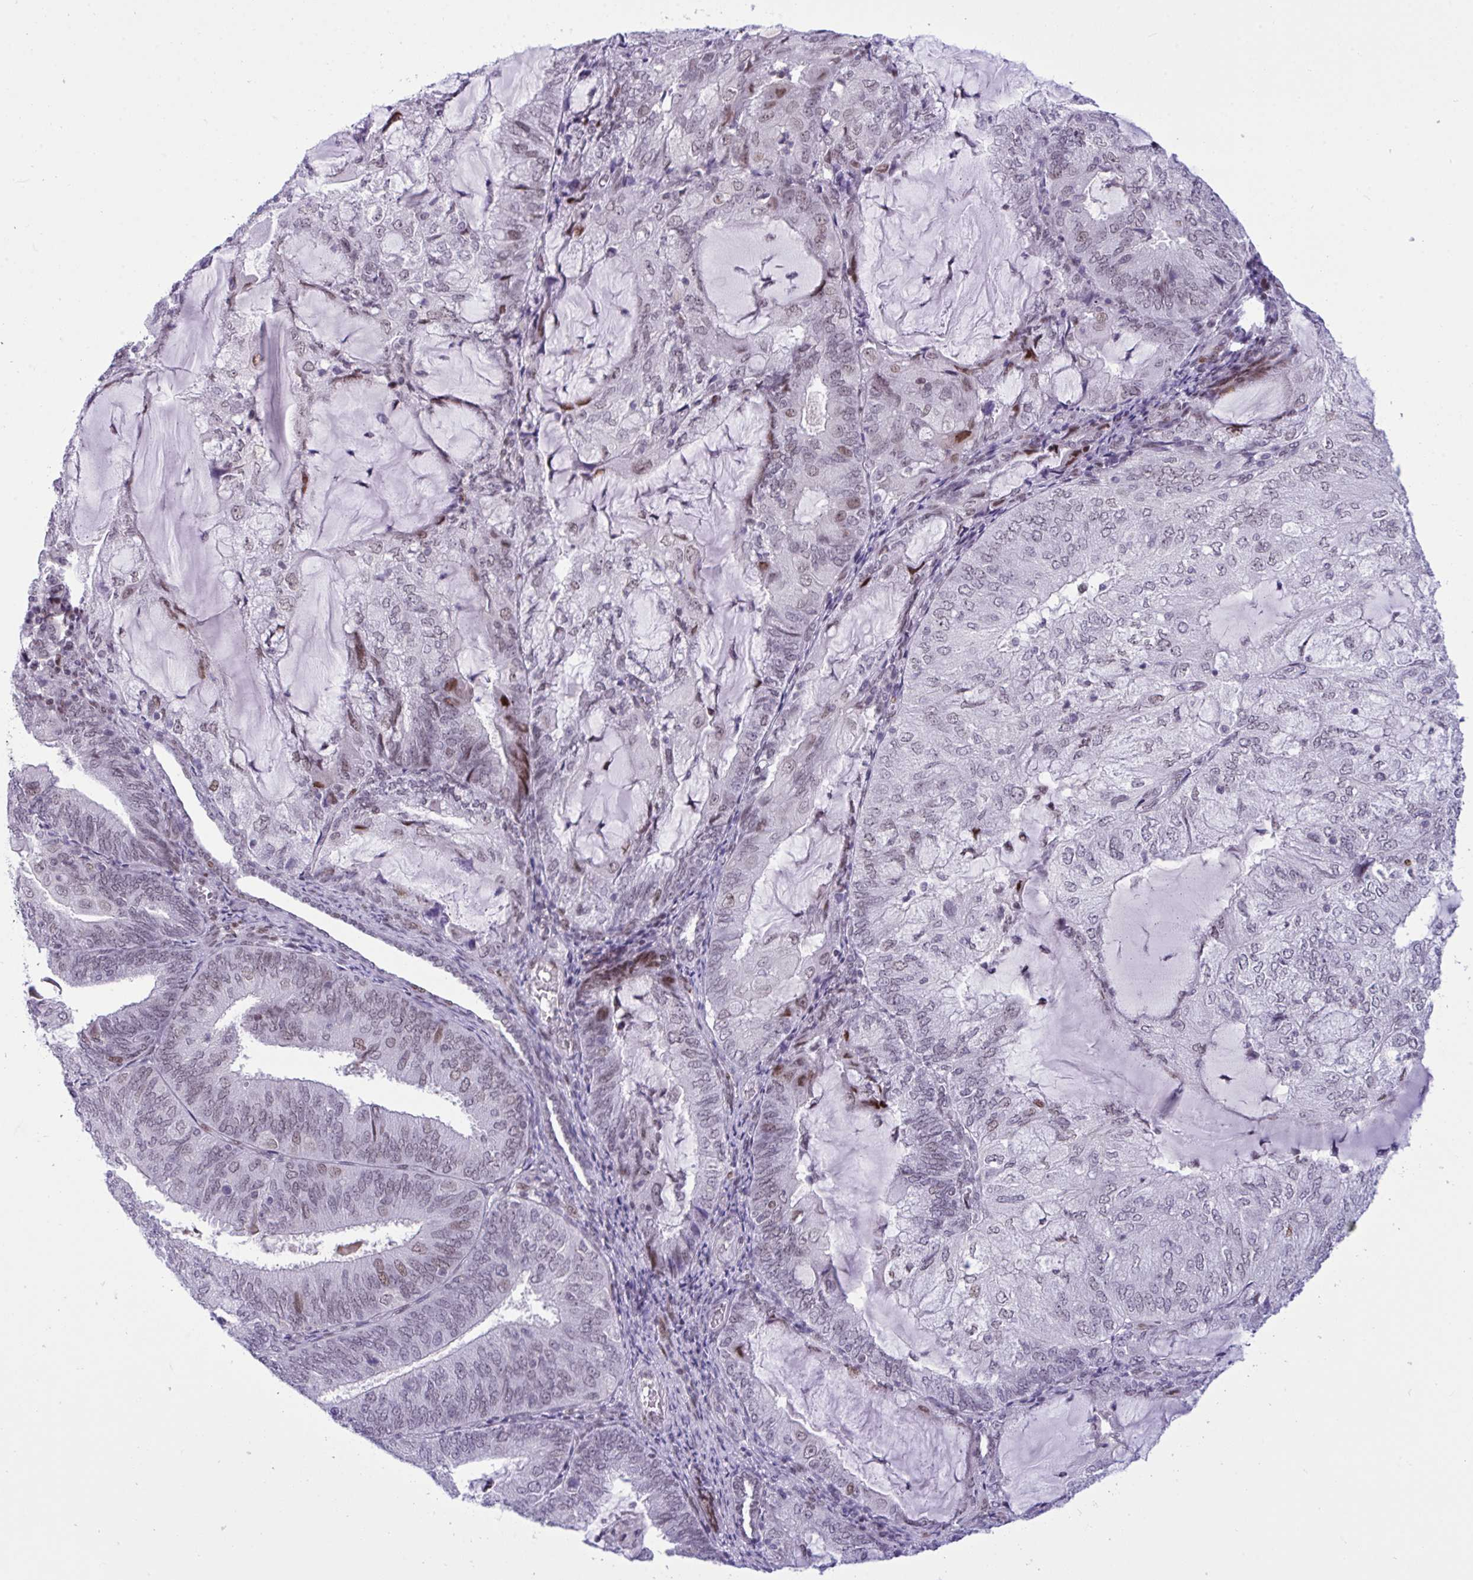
{"staining": {"intensity": "moderate", "quantity": "<25%", "location": "nuclear"}, "tissue": "endometrial cancer", "cell_type": "Tumor cells", "image_type": "cancer", "snomed": [{"axis": "morphology", "description": "Adenocarcinoma, NOS"}, {"axis": "topography", "description": "Endometrium"}], "caption": "Brown immunohistochemical staining in adenocarcinoma (endometrial) demonstrates moderate nuclear positivity in approximately <25% of tumor cells.", "gene": "ZFHX3", "patient": {"sex": "female", "age": 81}}